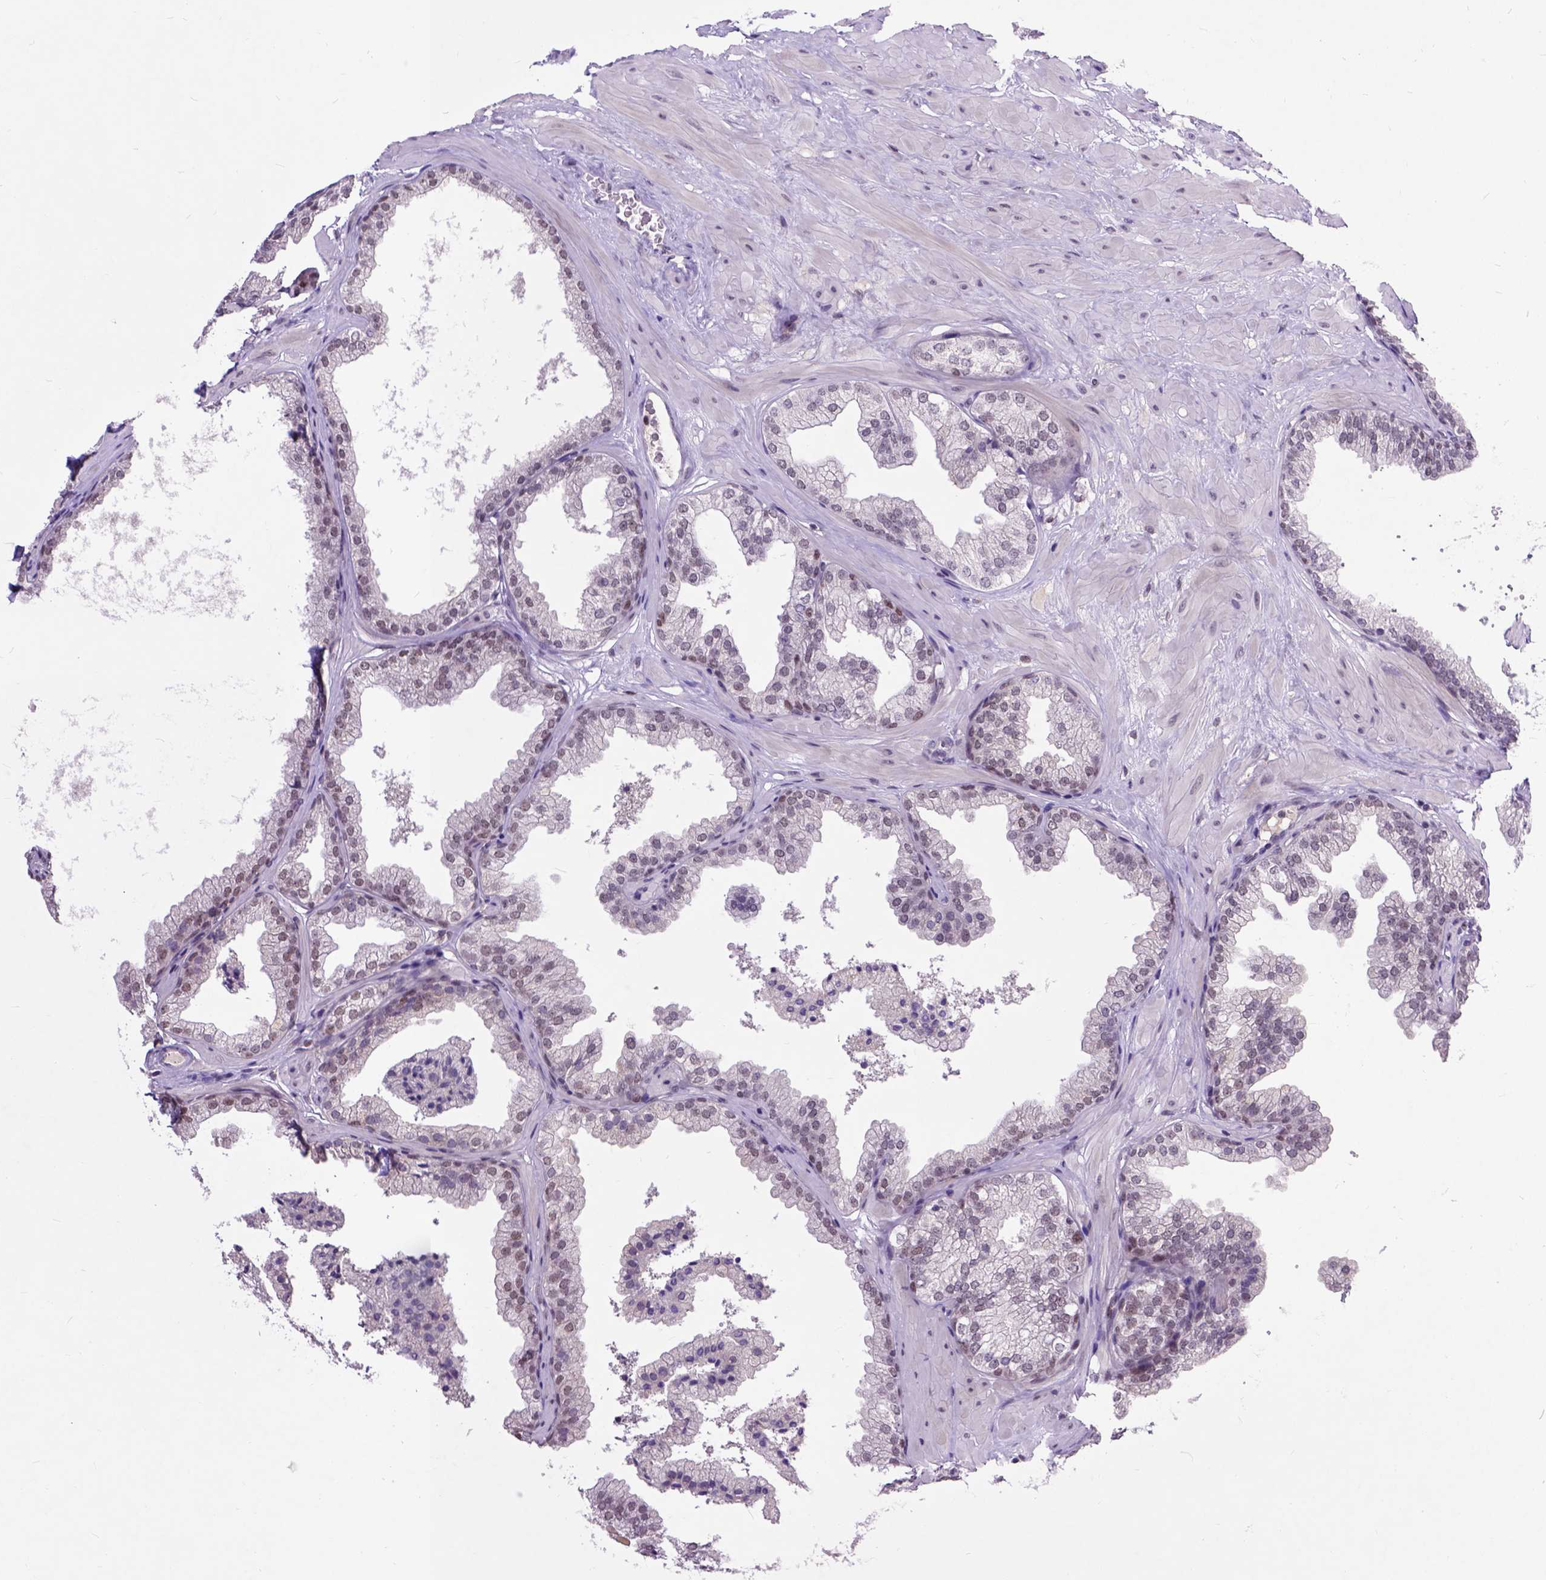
{"staining": {"intensity": "weak", "quantity": "25%-75%", "location": "nuclear"}, "tissue": "prostate", "cell_type": "Glandular cells", "image_type": "normal", "snomed": [{"axis": "morphology", "description": "Normal tissue, NOS"}, {"axis": "topography", "description": "Prostate"}], "caption": "Benign prostate shows weak nuclear staining in approximately 25%-75% of glandular cells, visualized by immunohistochemistry. (DAB IHC with brightfield microscopy, high magnification).", "gene": "RCC2", "patient": {"sex": "male", "age": 37}}